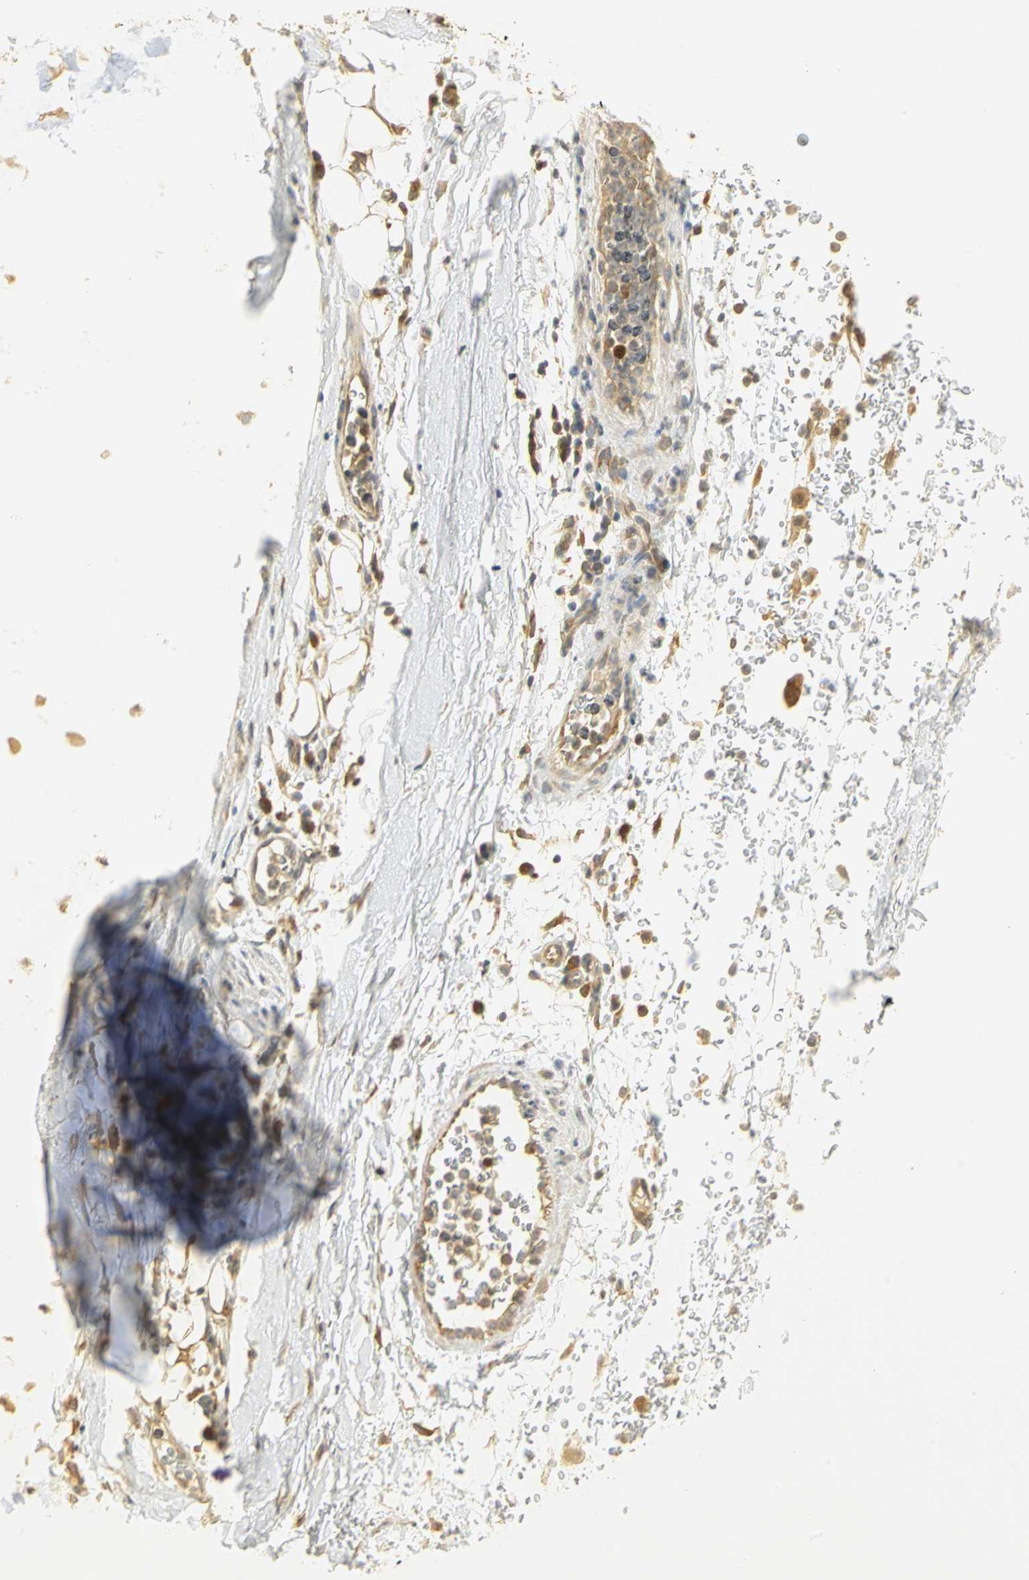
{"staining": {"intensity": "moderate", "quantity": ">75%", "location": "cytoplasmic/membranous"}, "tissue": "adipose tissue", "cell_type": "Adipocytes", "image_type": "normal", "snomed": [{"axis": "morphology", "description": "Normal tissue, NOS"}, {"axis": "topography", "description": "Cartilage tissue"}, {"axis": "topography", "description": "Bronchus"}], "caption": "An immunohistochemistry (IHC) photomicrograph of unremarkable tissue is shown. Protein staining in brown shows moderate cytoplasmic/membranous positivity in adipose tissue within adipocytes.", "gene": "RARS1", "patient": {"sex": "female", "age": 73}}